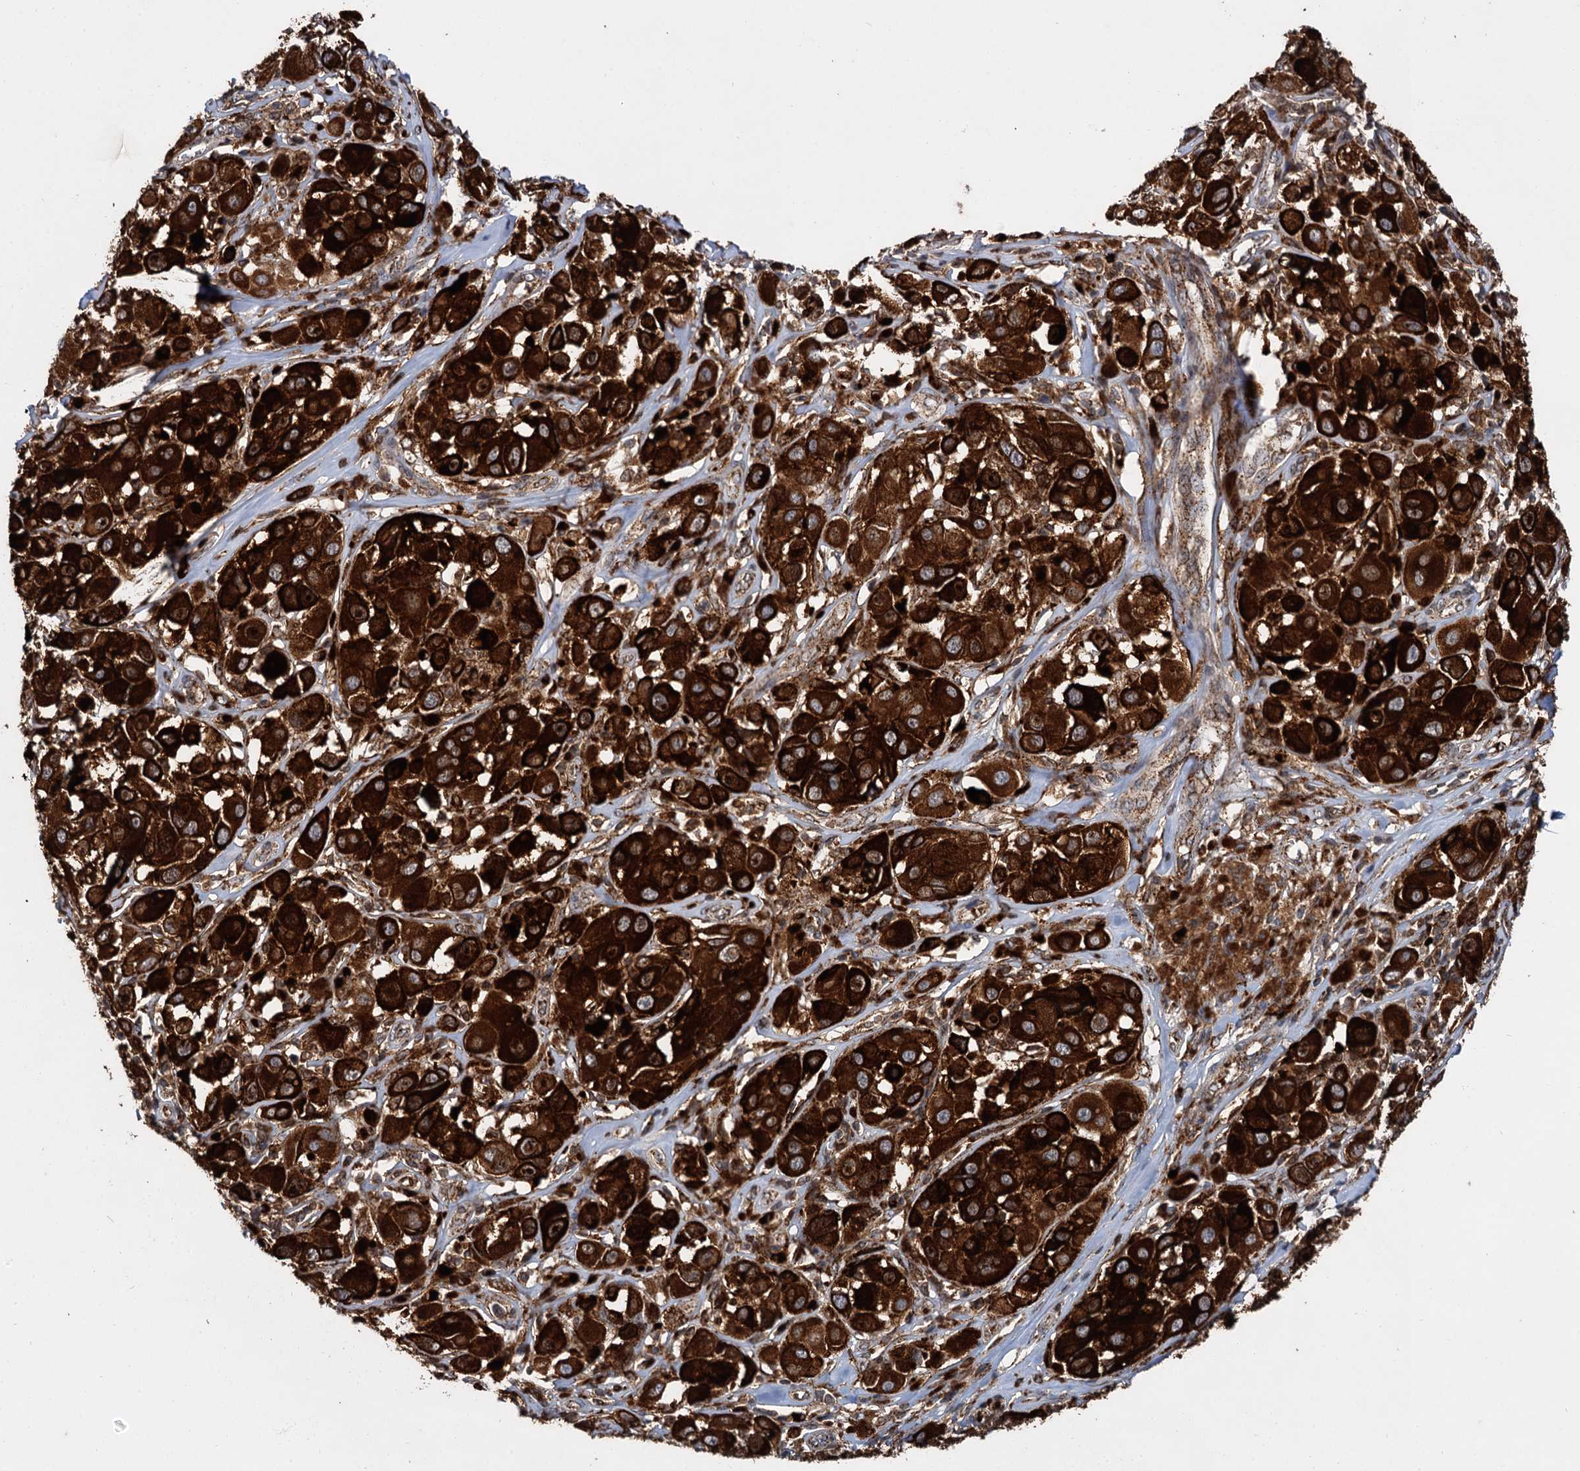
{"staining": {"intensity": "strong", "quantity": ">75%", "location": "cytoplasmic/membranous"}, "tissue": "melanoma", "cell_type": "Tumor cells", "image_type": "cancer", "snomed": [{"axis": "morphology", "description": "Malignant melanoma, Metastatic site"}, {"axis": "topography", "description": "Skin"}], "caption": "Malignant melanoma (metastatic site) was stained to show a protein in brown. There is high levels of strong cytoplasmic/membranous expression in about >75% of tumor cells. (Brightfield microscopy of DAB IHC at high magnification).", "gene": "GBA1", "patient": {"sex": "male", "age": 41}}